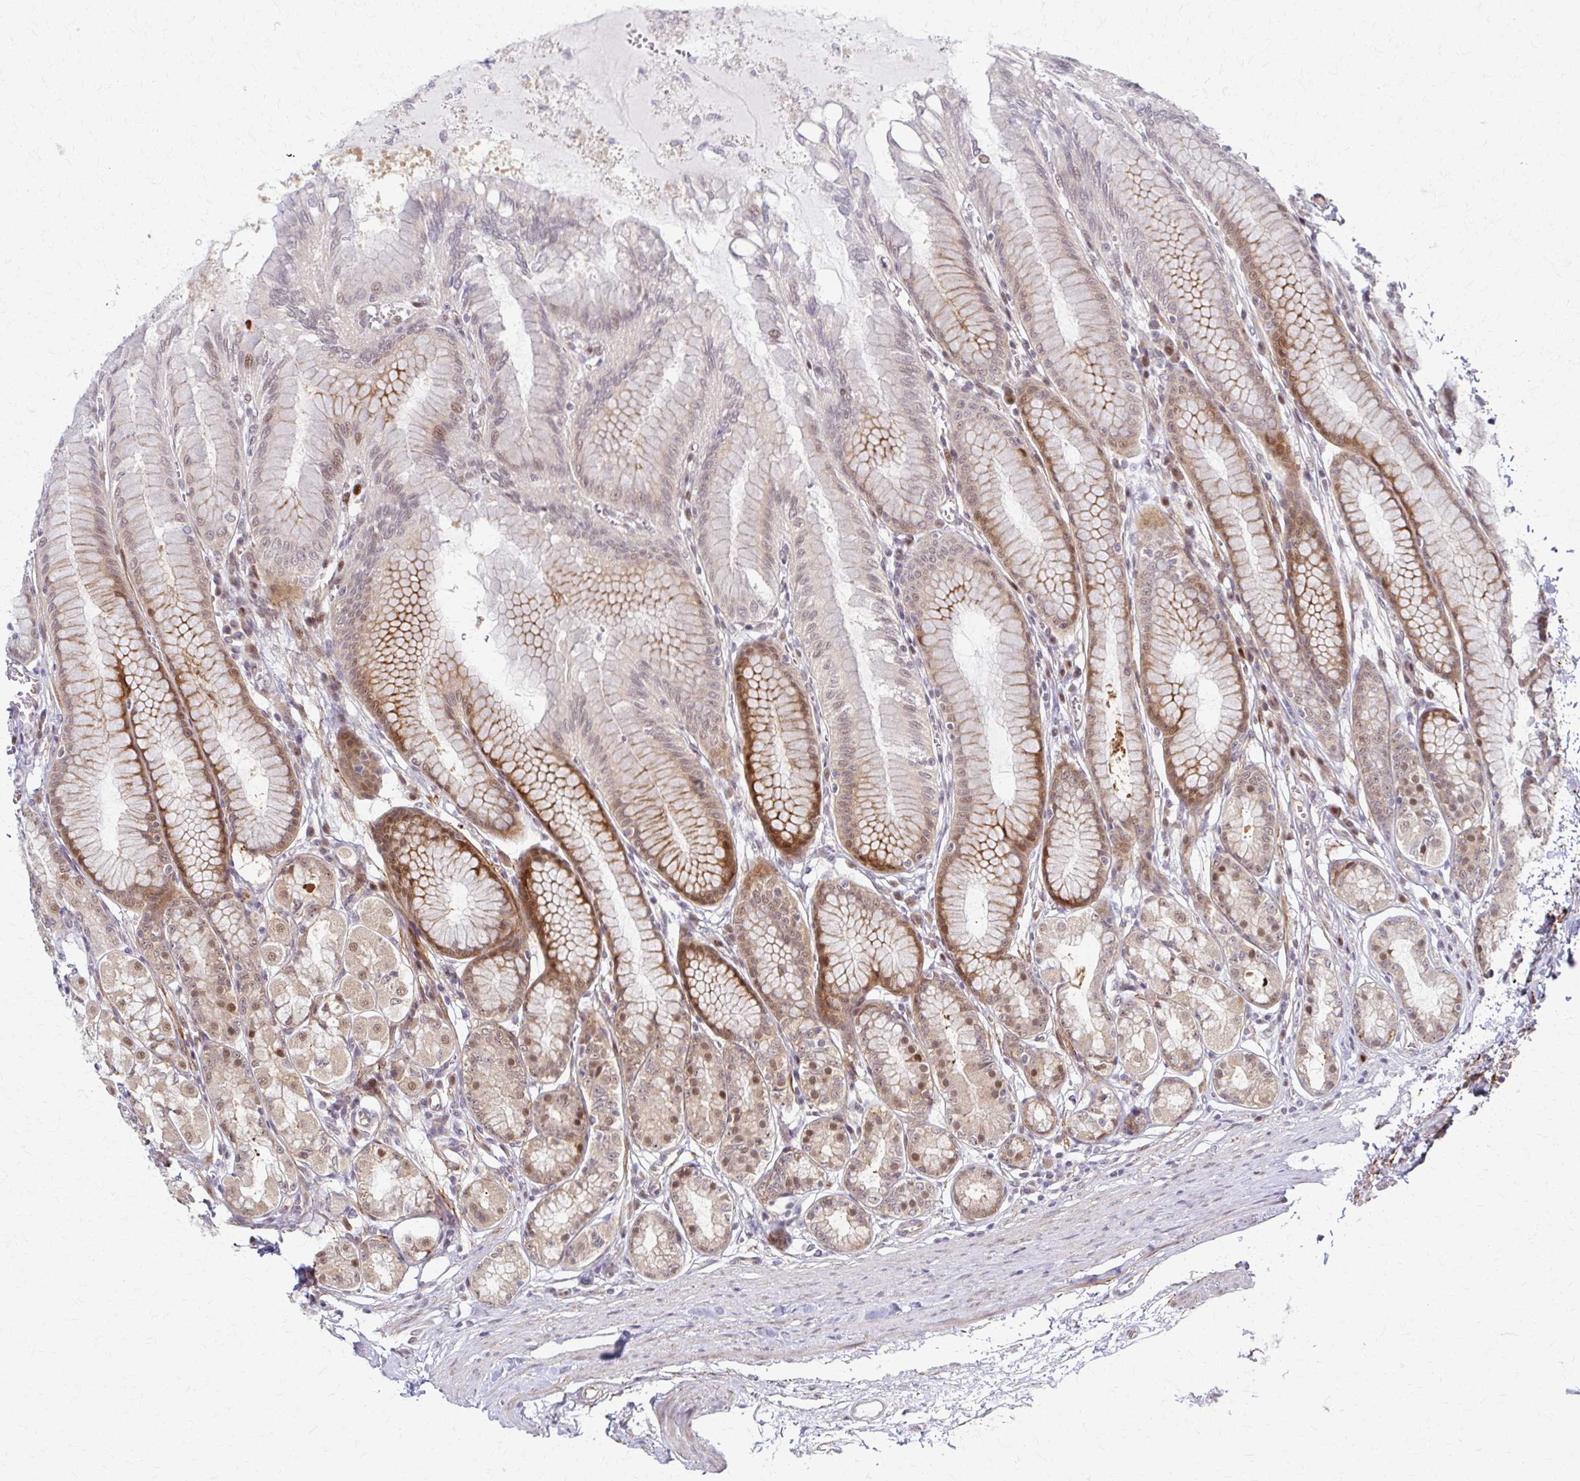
{"staining": {"intensity": "moderate", "quantity": ">75%", "location": "nuclear"}, "tissue": "stomach", "cell_type": "Glandular cells", "image_type": "normal", "snomed": [{"axis": "morphology", "description": "Normal tissue, NOS"}, {"axis": "topography", "description": "Stomach"}, {"axis": "topography", "description": "Stomach, lower"}], "caption": "IHC of unremarkable stomach reveals medium levels of moderate nuclear expression in about >75% of glandular cells. (DAB (3,3'-diaminobenzidine) IHC with brightfield microscopy, high magnification).", "gene": "PSMD7", "patient": {"sex": "male", "age": 76}}